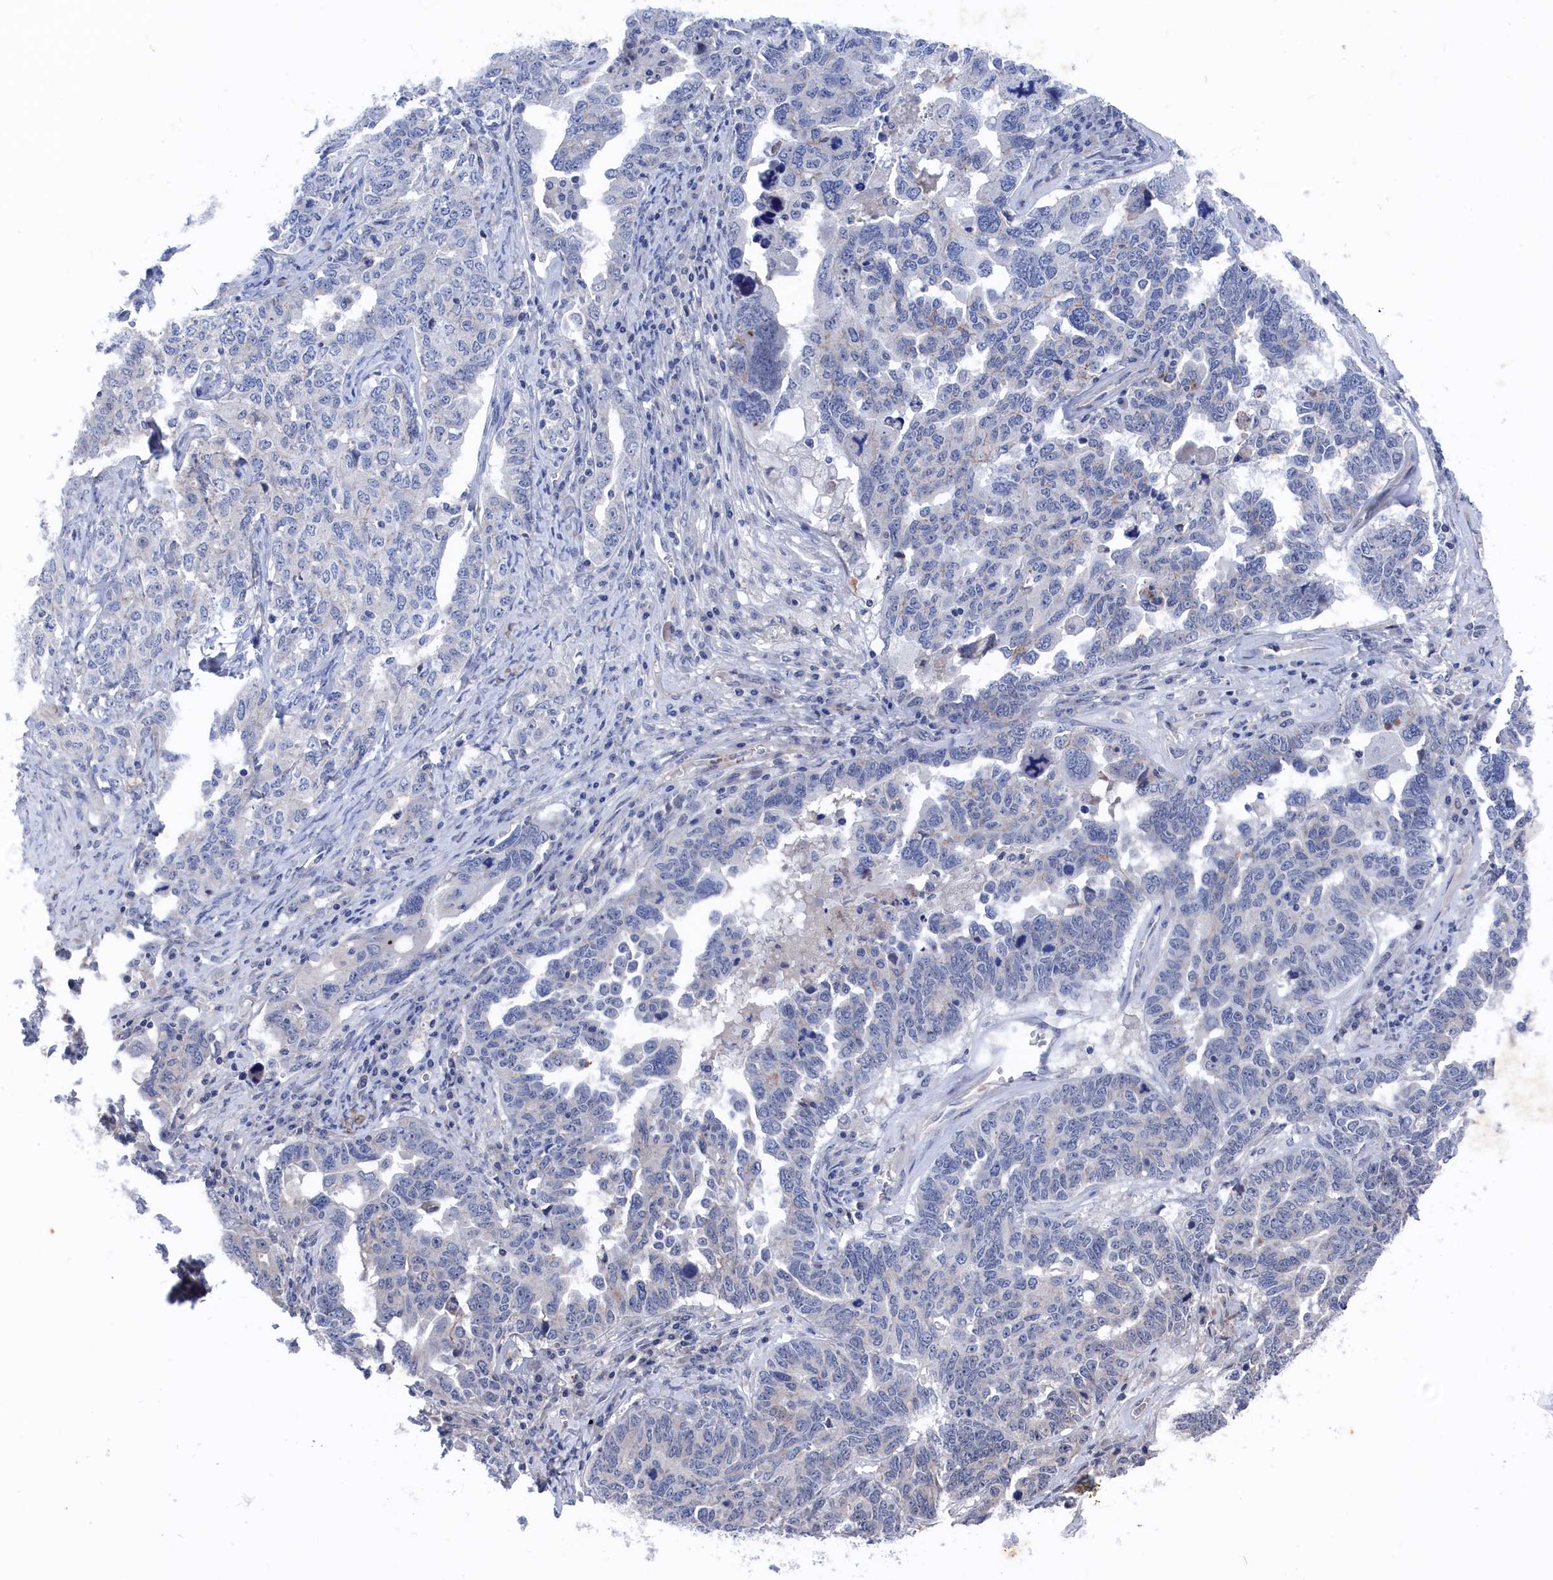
{"staining": {"intensity": "negative", "quantity": "none", "location": "none"}, "tissue": "ovarian cancer", "cell_type": "Tumor cells", "image_type": "cancer", "snomed": [{"axis": "morphology", "description": "Carcinoma, endometroid"}, {"axis": "topography", "description": "Ovary"}], "caption": "An IHC image of ovarian cancer is shown. There is no staining in tumor cells of ovarian cancer.", "gene": "MARCHF3", "patient": {"sex": "female", "age": 62}}